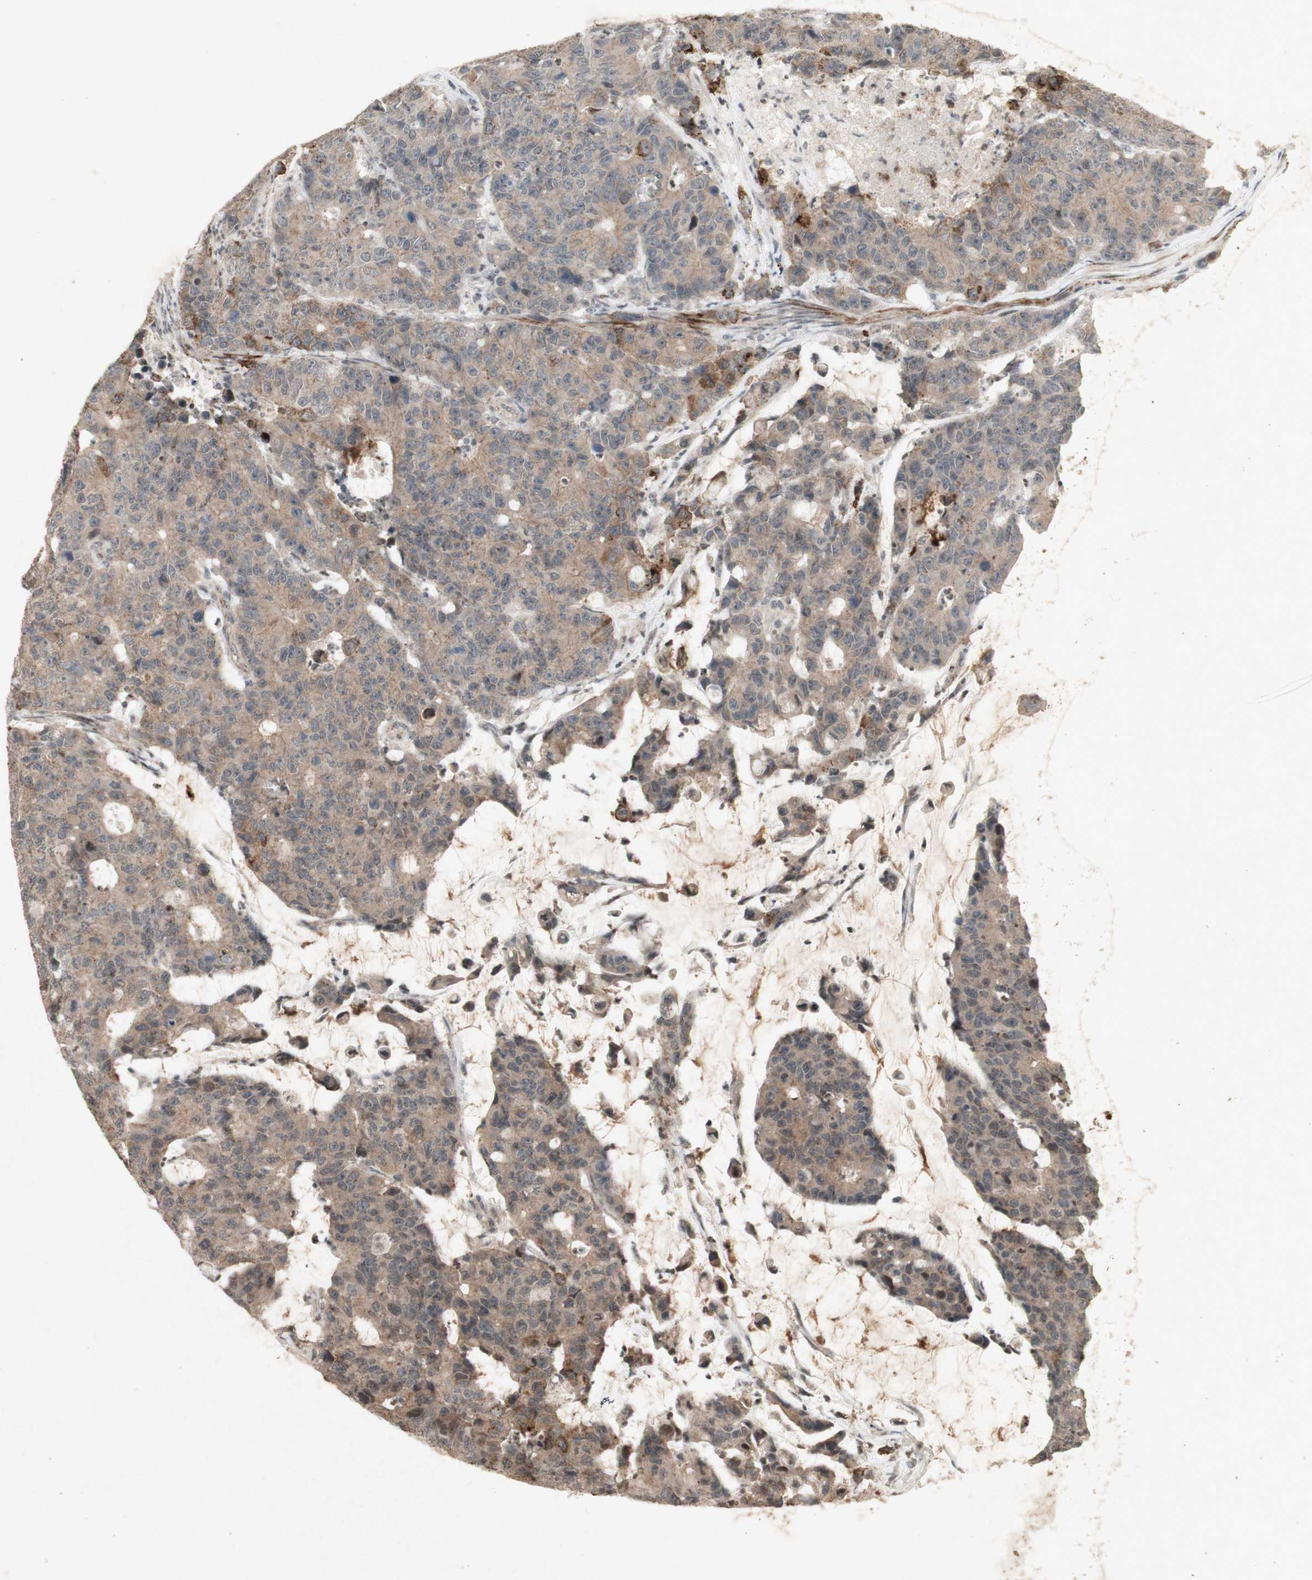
{"staining": {"intensity": "weak", "quantity": ">75%", "location": "cytoplasmic/membranous"}, "tissue": "colorectal cancer", "cell_type": "Tumor cells", "image_type": "cancer", "snomed": [{"axis": "morphology", "description": "Adenocarcinoma, NOS"}, {"axis": "topography", "description": "Colon"}], "caption": "A brown stain highlights weak cytoplasmic/membranous staining of a protein in colorectal cancer (adenocarcinoma) tumor cells.", "gene": "PLXNA1", "patient": {"sex": "female", "age": 86}}